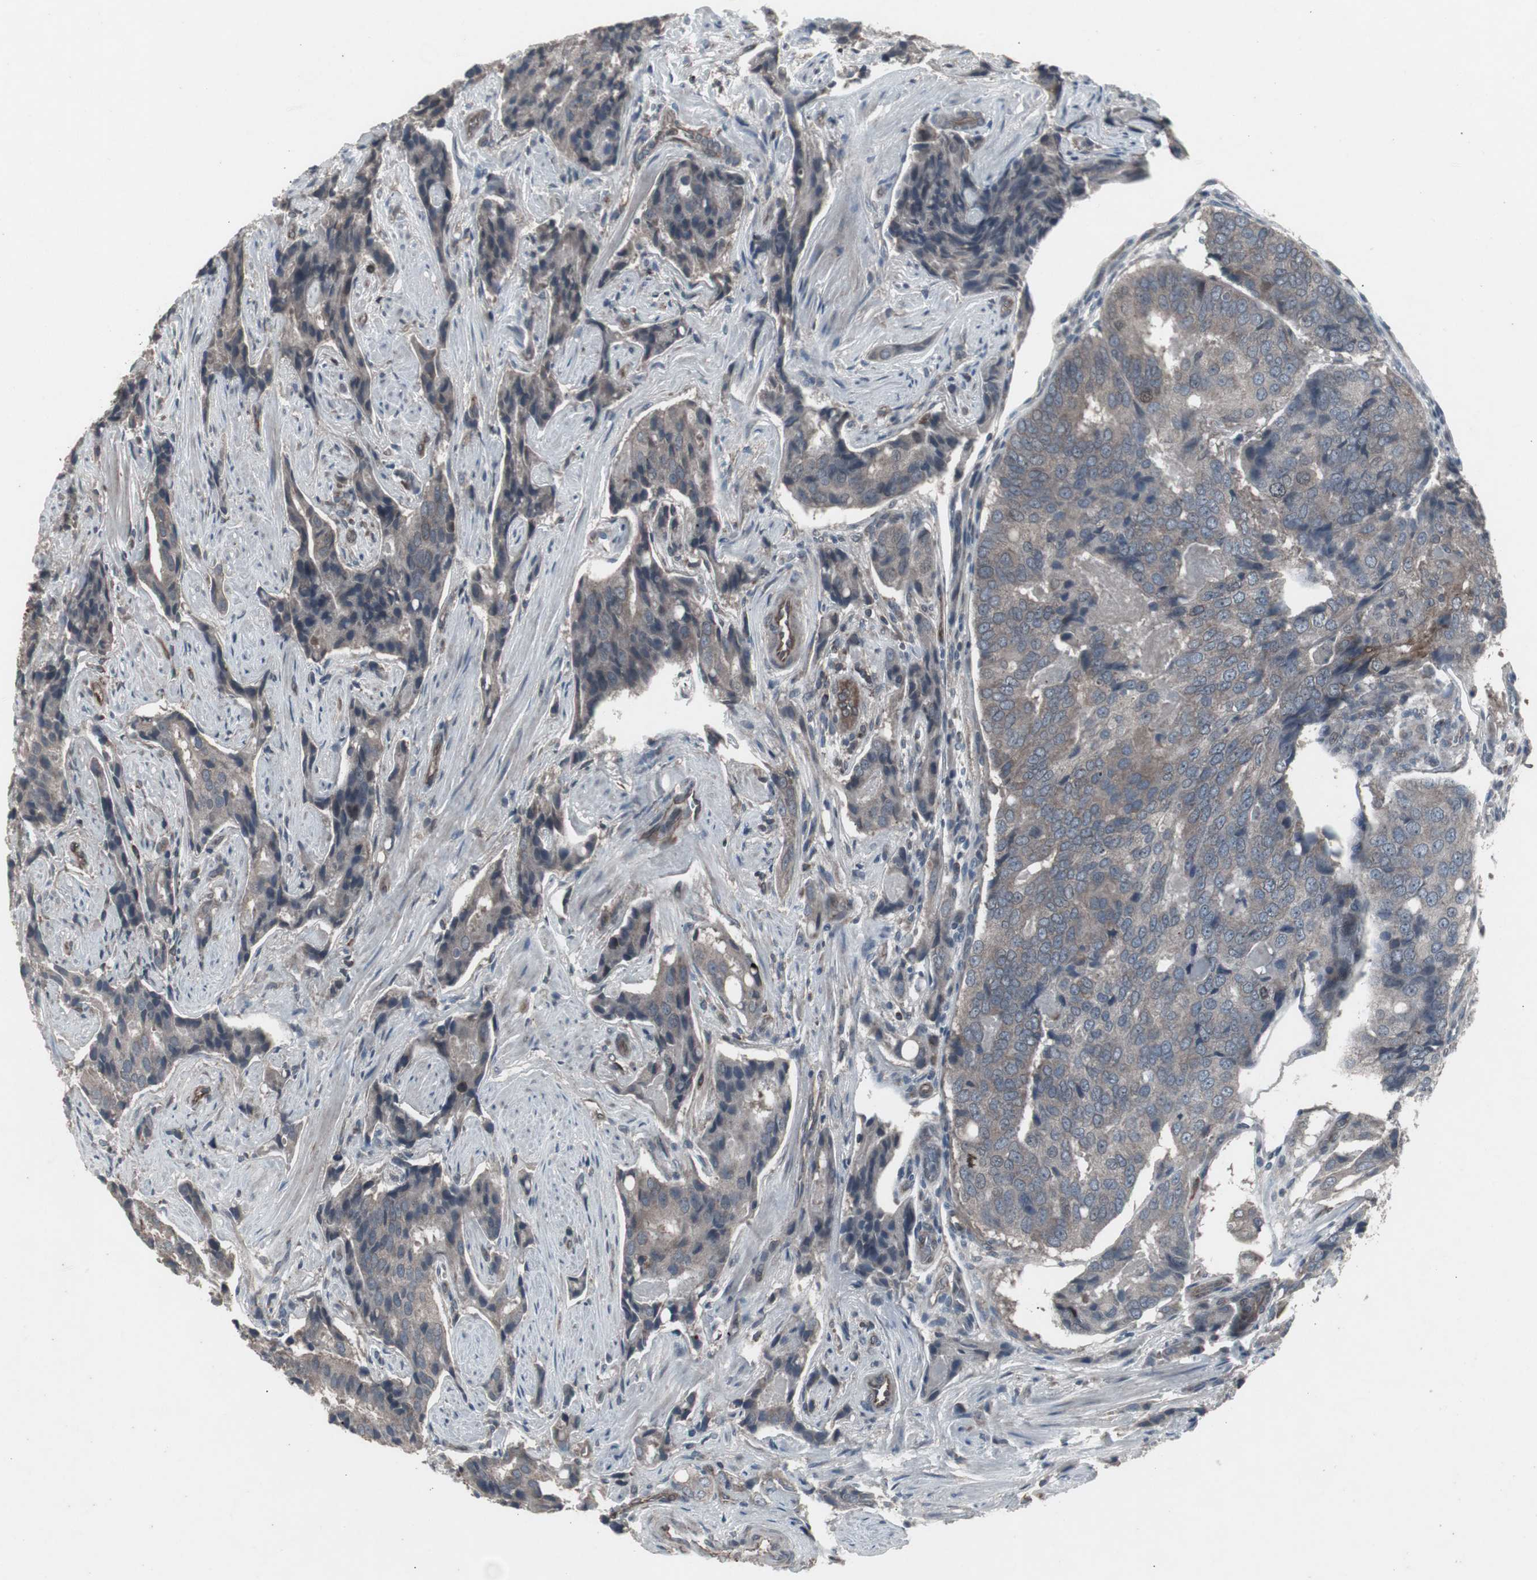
{"staining": {"intensity": "weak", "quantity": "<25%", "location": "cytoplasmic/membranous"}, "tissue": "prostate cancer", "cell_type": "Tumor cells", "image_type": "cancer", "snomed": [{"axis": "morphology", "description": "Adenocarcinoma, High grade"}, {"axis": "topography", "description": "Prostate"}], "caption": "Immunohistochemical staining of prostate adenocarcinoma (high-grade) demonstrates no significant expression in tumor cells. (Stains: DAB (3,3'-diaminobenzidine) immunohistochemistry (IHC) with hematoxylin counter stain, Microscopy: brightfield microscopy at high magnification).", "gene": "SSTR2", "patient": {"sex": "male", "age": 58}}